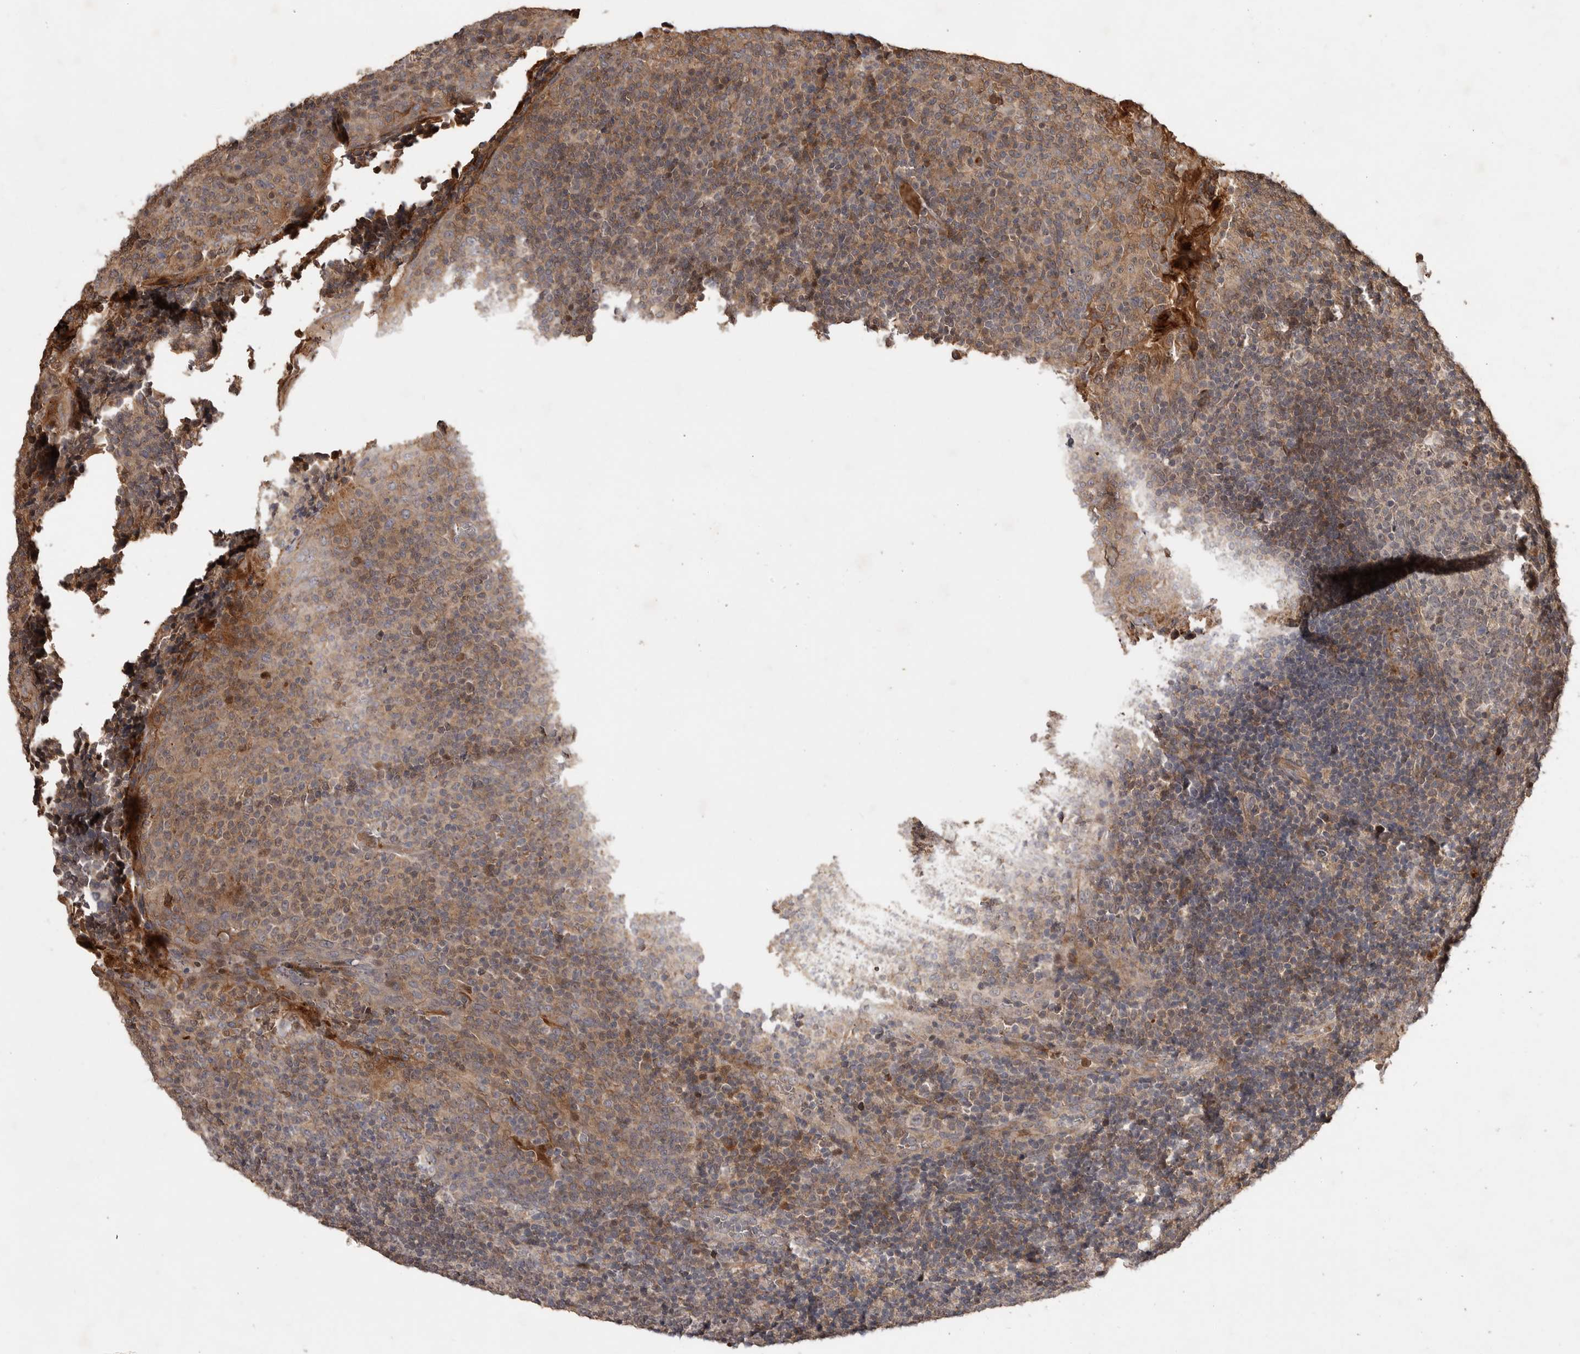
{"staining": {"intensity": "weak", "quantity": "<25%", "location": "cytoplasmic/membranous"}, "tissue": "tonsil", "cell_type": "Germinal center cells", "image_type": "normal", "snomed": [{"axis": "morphology", "description": "Normal tissue, NOS"}, {"axis": "topography", "description": "Tonsil"}], "caption": "Germinal center cells are negative for protein expression in normal human tonsil. The staining is performed using DAB brown chromogen with nuclei counter-stained in using hematoxylin.", "gene": "VN1R4", "patient": {"sex": "female", "age": 19}}